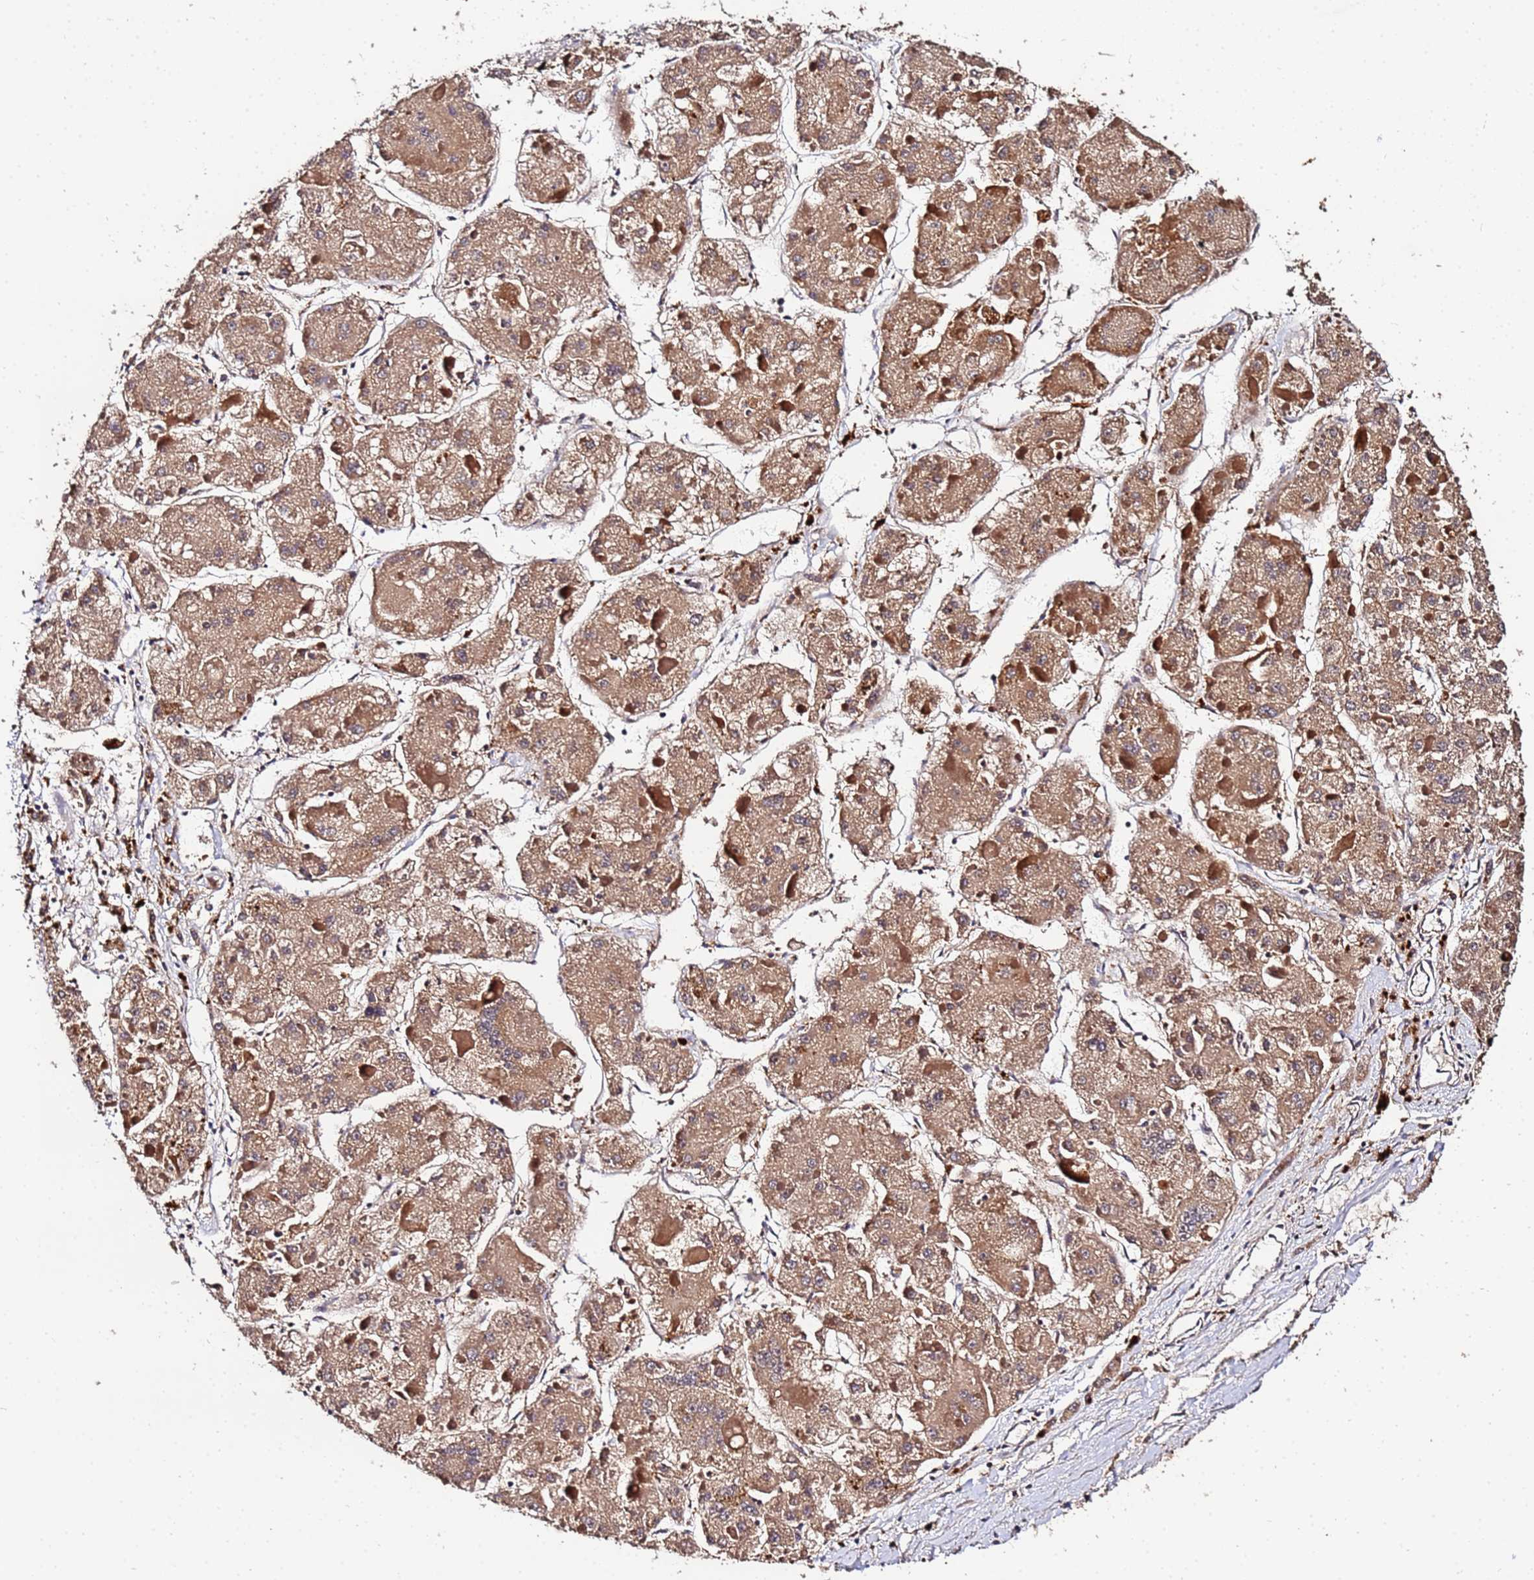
{"staining": {"intensity": "moderate", "quantity": ">75%", "location": "cytoplasmic/membranous"}, "tissue": "liver cancer", "cell_type": "Tumor cells", "image_type": "cancer", "snomed": [{"axis": "morphology", "description": "Carcinoma, Hepatocellular, NOS"}, {"axis": "topography", "description": "Liver"}], "caption": "Brown immunohistochemical staining in human hepatocellular carcinoma (liver) demonstrates moderate cytoplasmic/membranous expression in about >75% of tumor cells.", "gene": "MTERF1", "patient": {"sex": "female", "age": 73}}